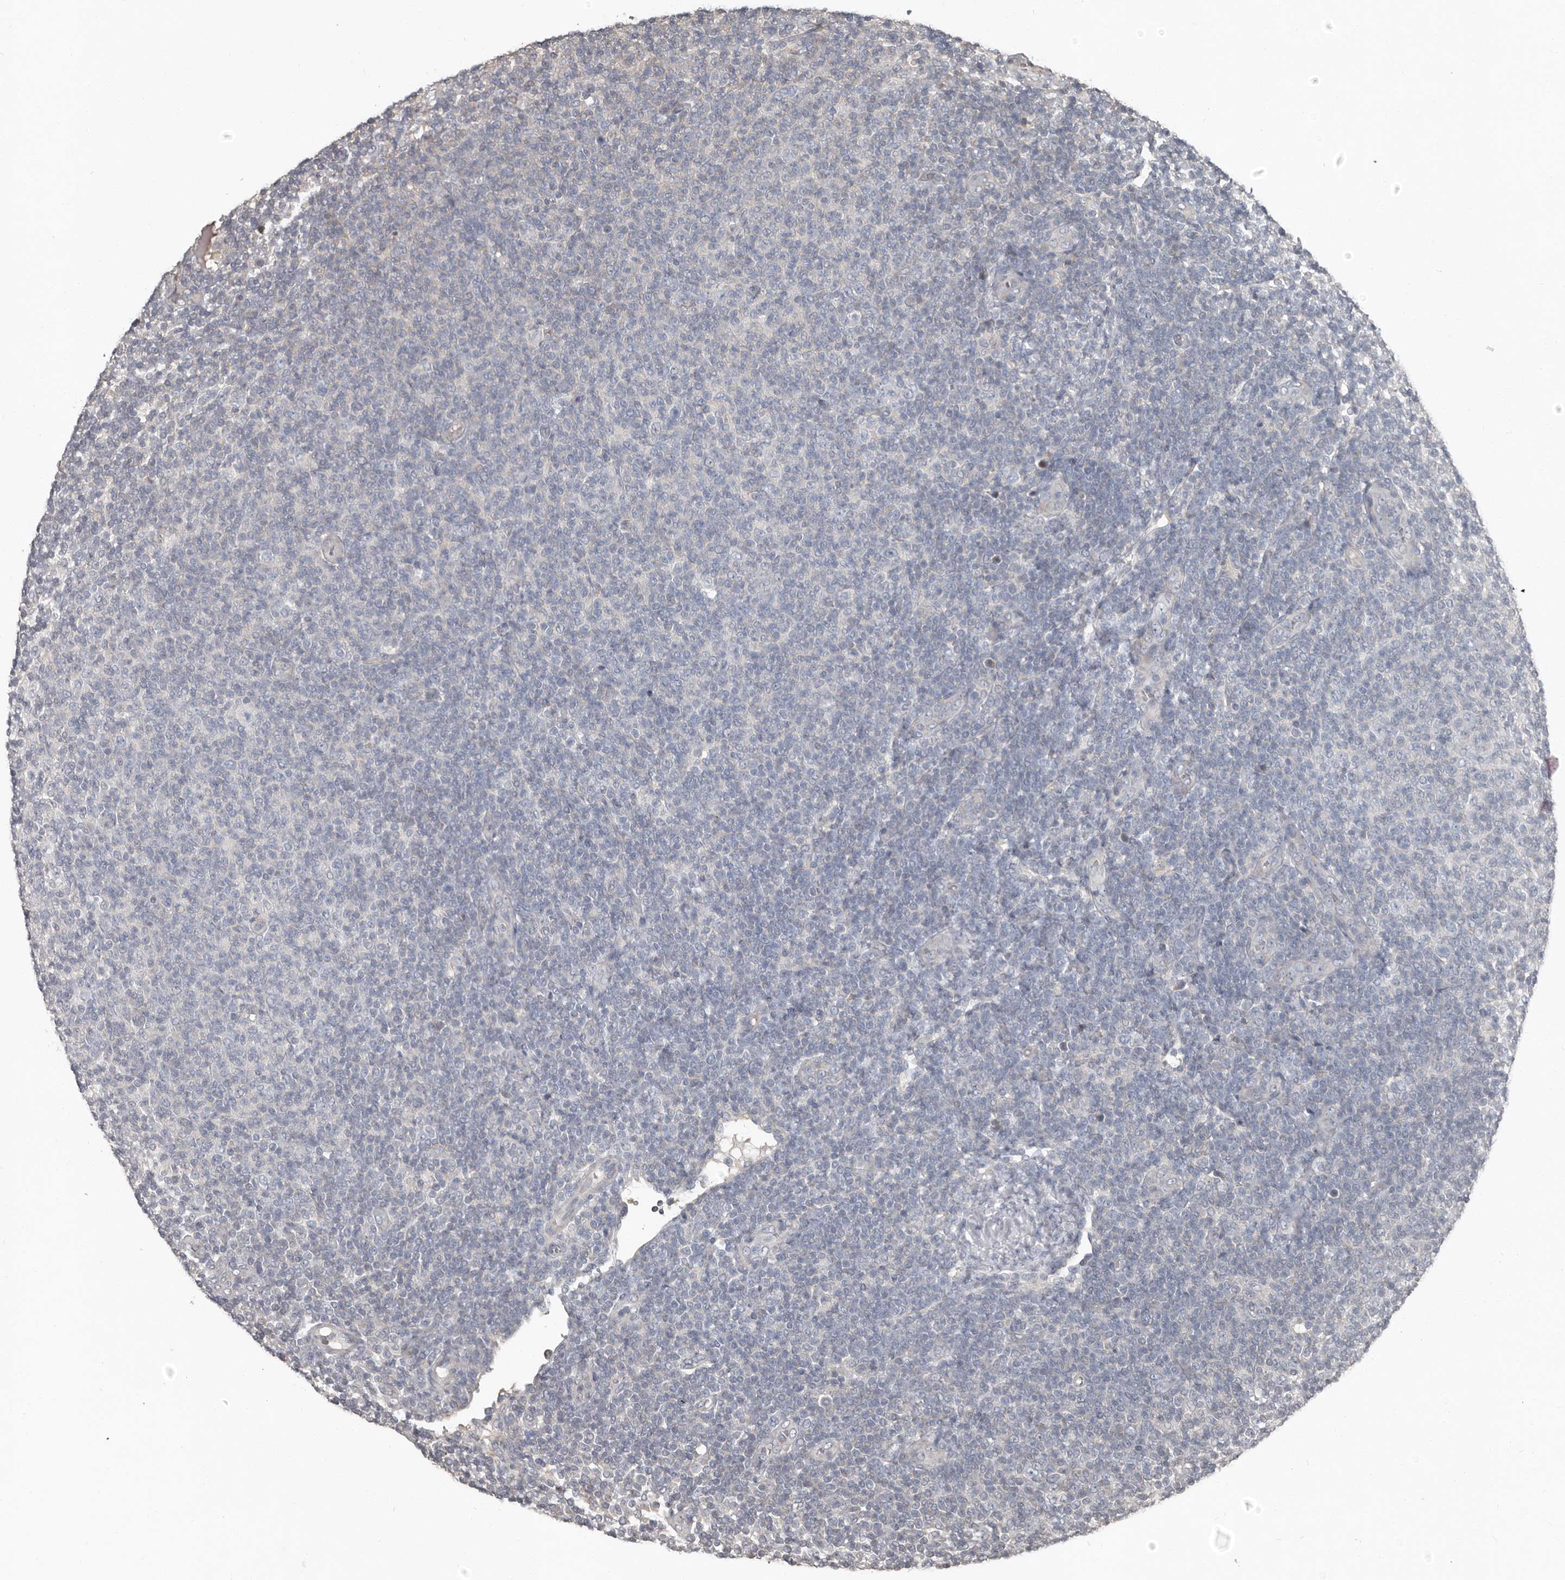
{"staining": {"intensity": "negative", "quantity": "none", "location": "none"}, "tissue": "lymphoma", "cell_type": "Tumor cells", "image_type": "cancer", "snomed": [{"axis": "morphology", "description": "Malignant lymphoma, non-Hodgkin's type, Low grade"}, {"axis": "topography", "description": "Lymph node"}], "caption": "A photomicrograph of human lymphoma is negative for staining in tumor cells.", "gene": "CA6", "patient": {"sex": "male", "age": 66}}